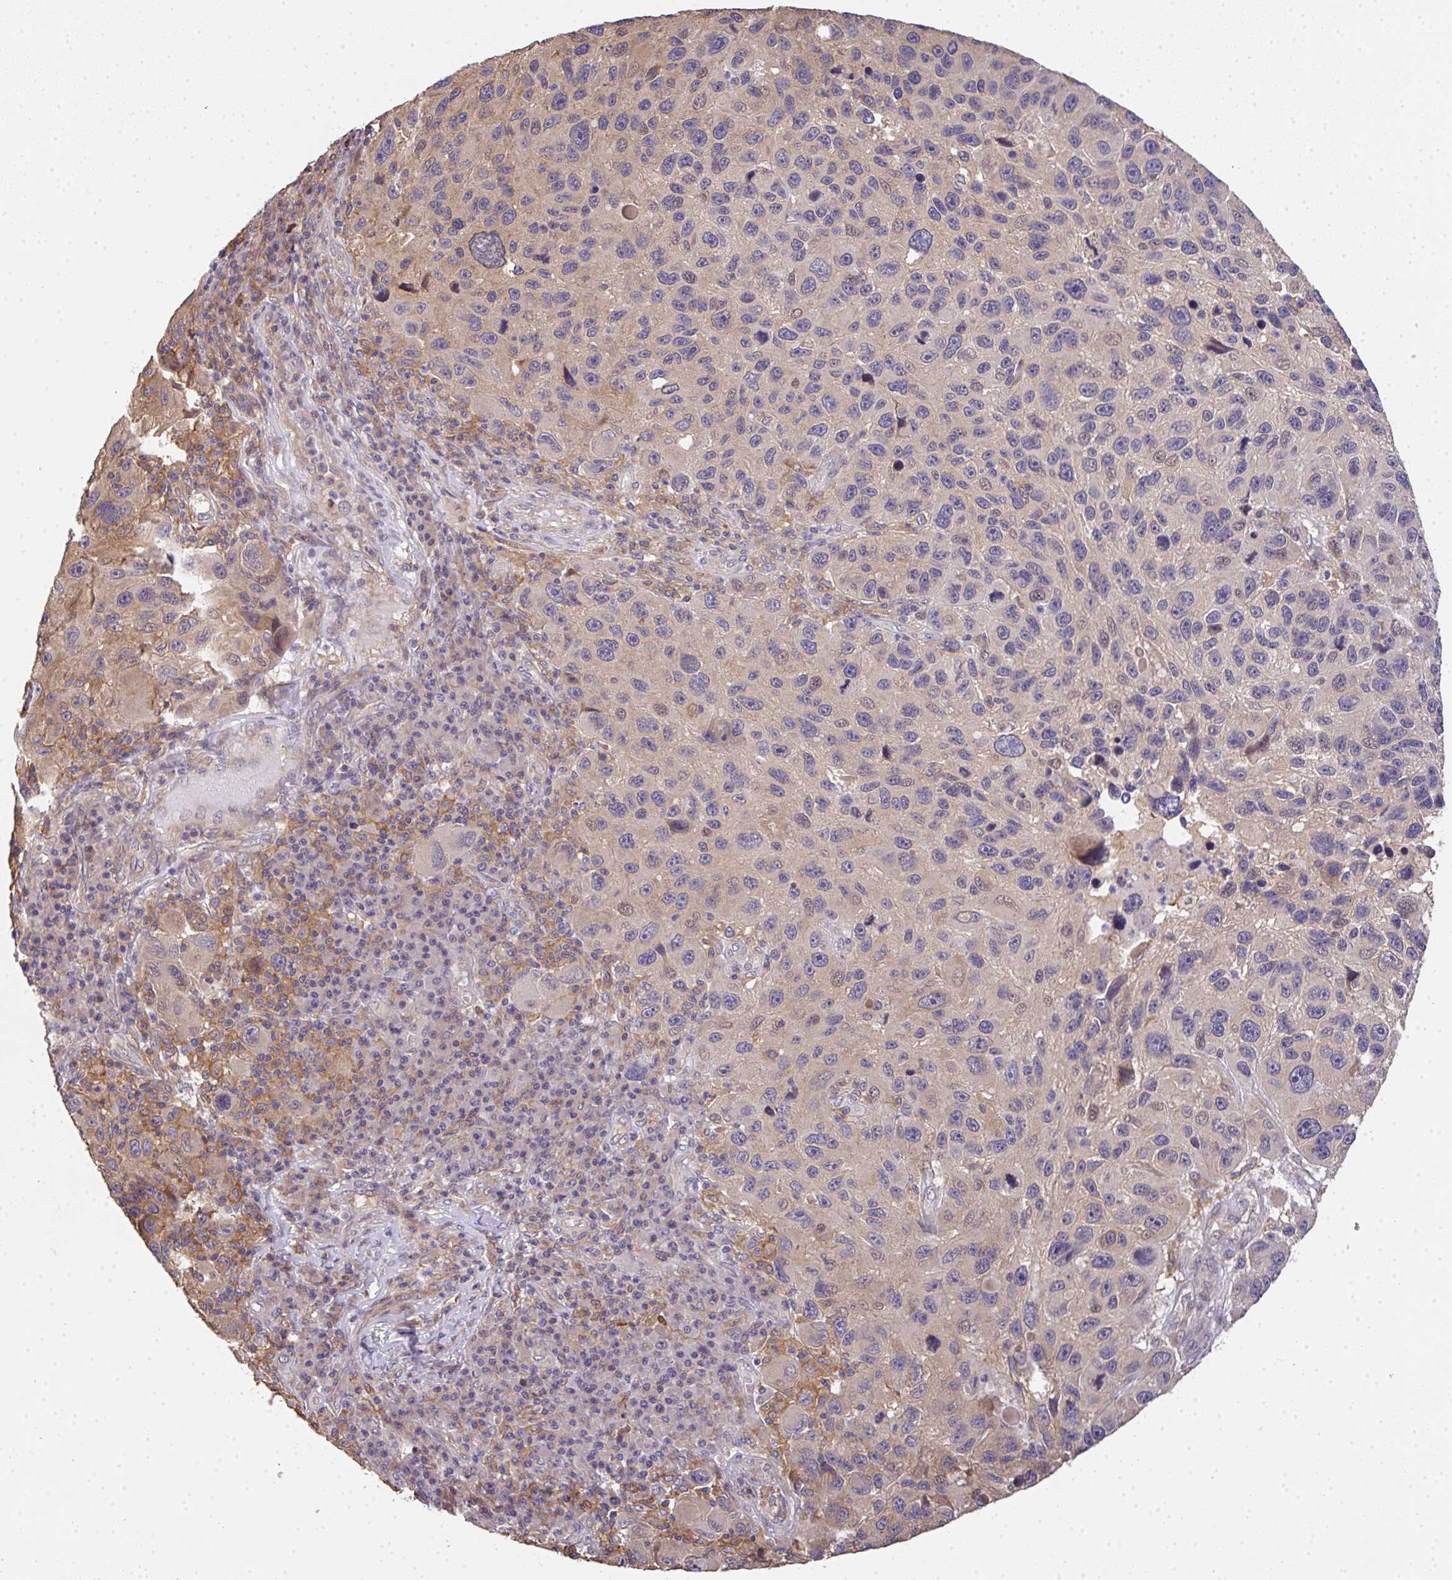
{"staining": {"intensity": "weak", "quantity": "25%-75%", "location": "cytoplasmic/membranous"}, "tissue": "melanoma", "cell_type": "Tumor cells", "image_type": "cancer", "snomed": [{"axis": "morphology", "description": "Malignant melanoma, NOS"}, {"axis": "topography", "description": "Skin"}], "caption": "Malignant melanoma tissue reveals weak cytoplasmic/membranous positivity in approximately 25%-75% of tumor cells, visualized by immunohistochemistry.", "gene": "EEF1AKMT1", "patient": {"sex": "male", "age": 53}}